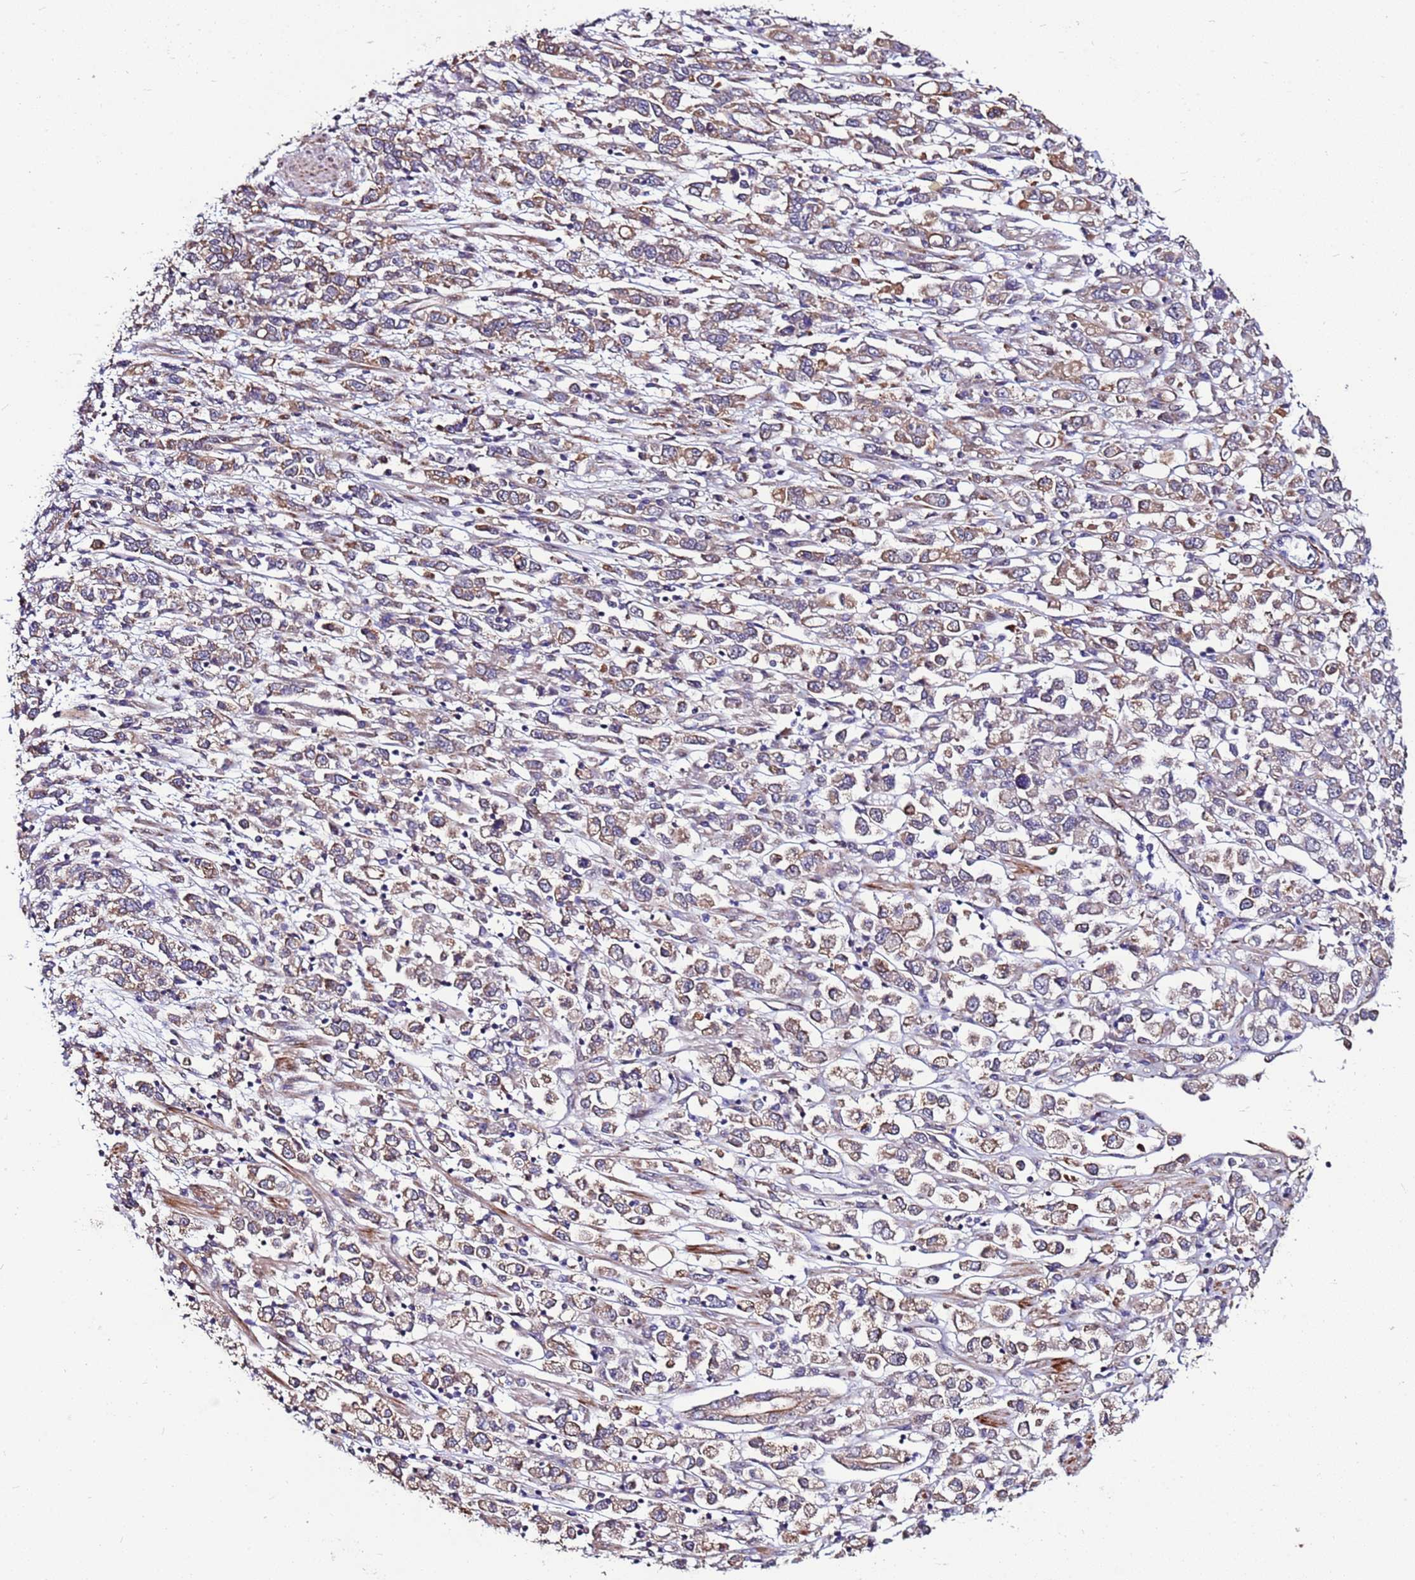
{"staining": {"intensity": "moderate", "quantity": ">75%", "location": "cytoplasmic/membranous"}, "tissue": "stomach cancer", "cell_type": "Tumor cells", "image_type": "cancer", "snomed": [{"axis": "morphology", "description": "Adenocarcinoma, NOS"}, {"axis": "topography", "description": "Stomach"}], "caption": "This photomicrograph displays adenocarcinoma (stomach) stained with immunohistochemistry (IHC) to label a protein in brown. The cytoplasmic/membranous of tumor cells show moderate positivity for the protein. Nuclei are counter-stained blue.", "gene": "MCRIP1", "patient": {"sex": "female", "age": 76}}